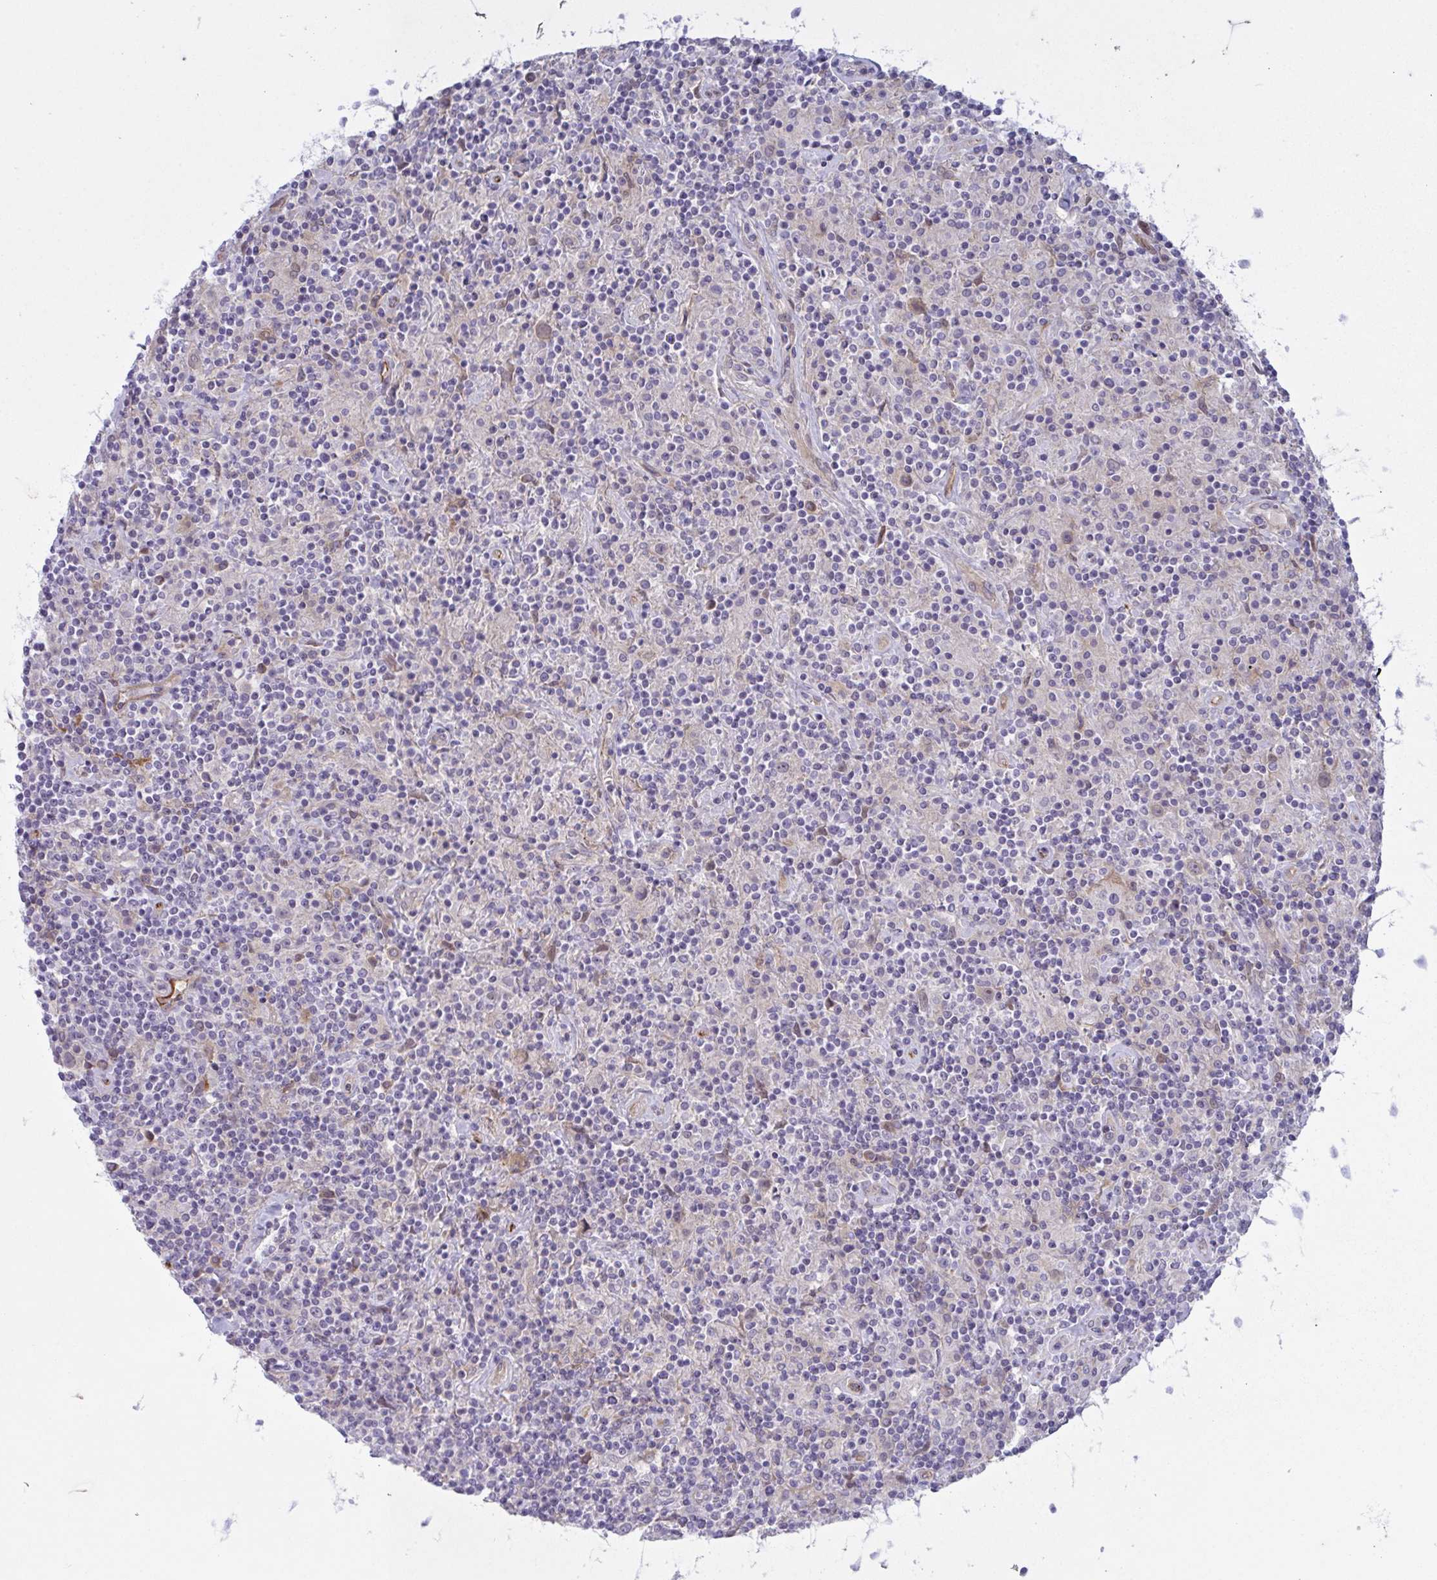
{"staining": {"intensity": "weak", "quantity": "<25%", "location": "cytoplasmic/membranous"}, "tissue": "lymphoma", "cell_type": "Tumor cells", "image_type": "cancer", "snomed": [{"axis": "morphology", "description": "Hodgkin's disease, NOS"}, {"axis": "topography", "description": "Lymph node"}], "caption": "High magnification brightfield microscopy of lymphoma stained with DAB (3,3'-diaminobenzidine) (brown) and counterstained with hematoxylin (blue): tumor cells show no significant positivity. The staining was performed using DAB to visualize the protein expression in brown, while the nuclei were stained in blue with hematoxylin (Magnification: 20x).", "gene": "PRRT4", "patient": {"sex": "male", "age": 70}}